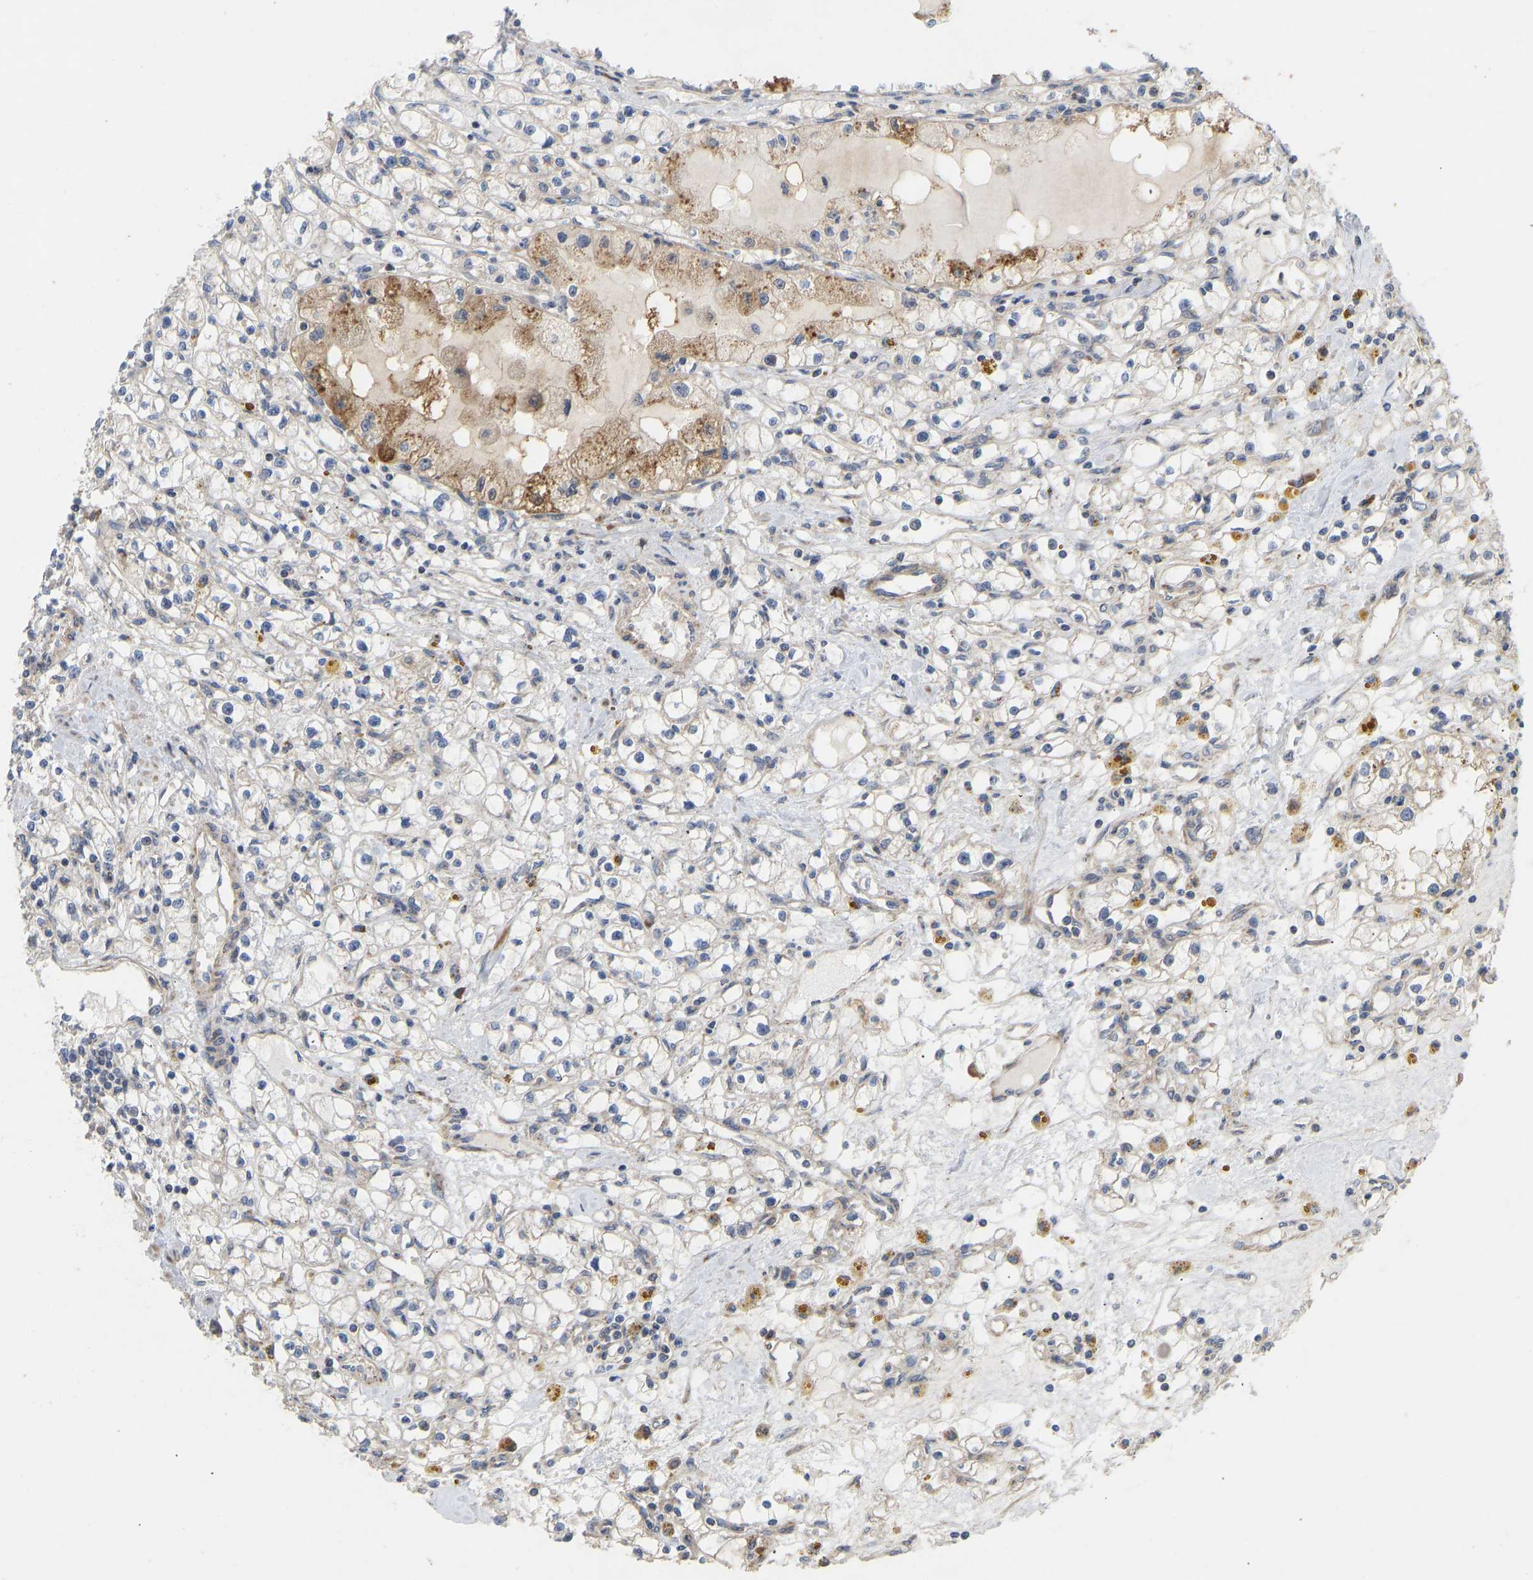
{"staining": {"intensity": "negative", "quantity": "none", "location": "none"}, "tissue": "renal cancer", "cell_type": "Tumor cells", "image_type": "cancer", "snomed": [{"axis": "morphology", "description": "Adenocarcinoma, NOS"}, {"axis": "topography", "description": "Kidney"}], "caption": "Image shows no protein positivity in tumor cells of renal adenocarcinoma tissue. (DAB IHC with hematoxylin counter stain).", "gene": "HACD2", "patient": {"sex": "female", "age": 52}}